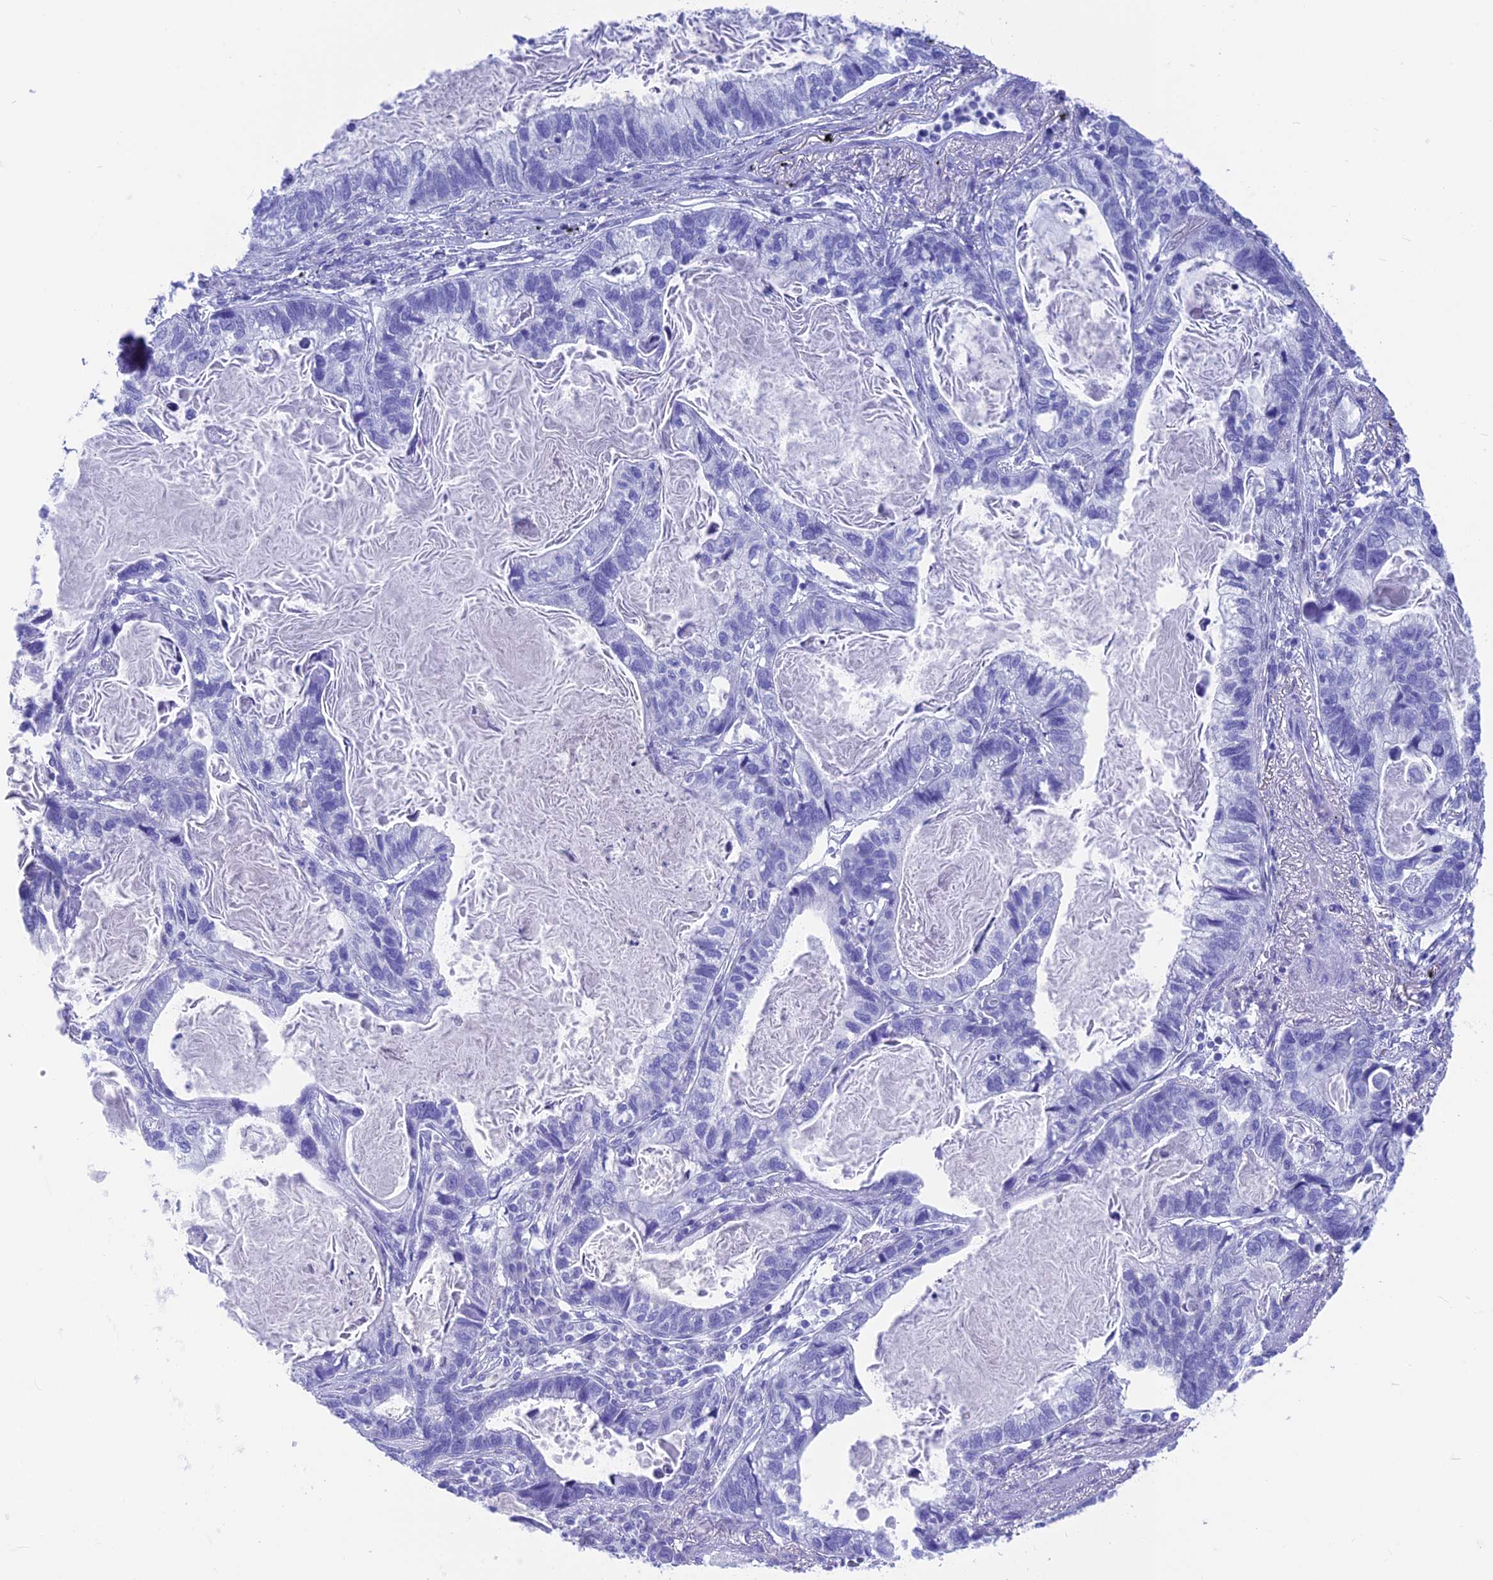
{"staining": {"intensity": "negative", "quantity": "none", "location": "none"}, "tissue": "lung cancer", "cell_type": "Tumor cells", "image_type": "cancer", "snomed": [{"axis": "morphology", "description": "Adenocarcinoma, NOS"}, {"axis": "topography", "description": "Lung"}], "caption": "Immunohistochemical staining of human lung adenocarcinoma reveals no significant expression in tumor cells.", "gene": "GNGT2", "patient": {"sex": "male", "age": 67}}